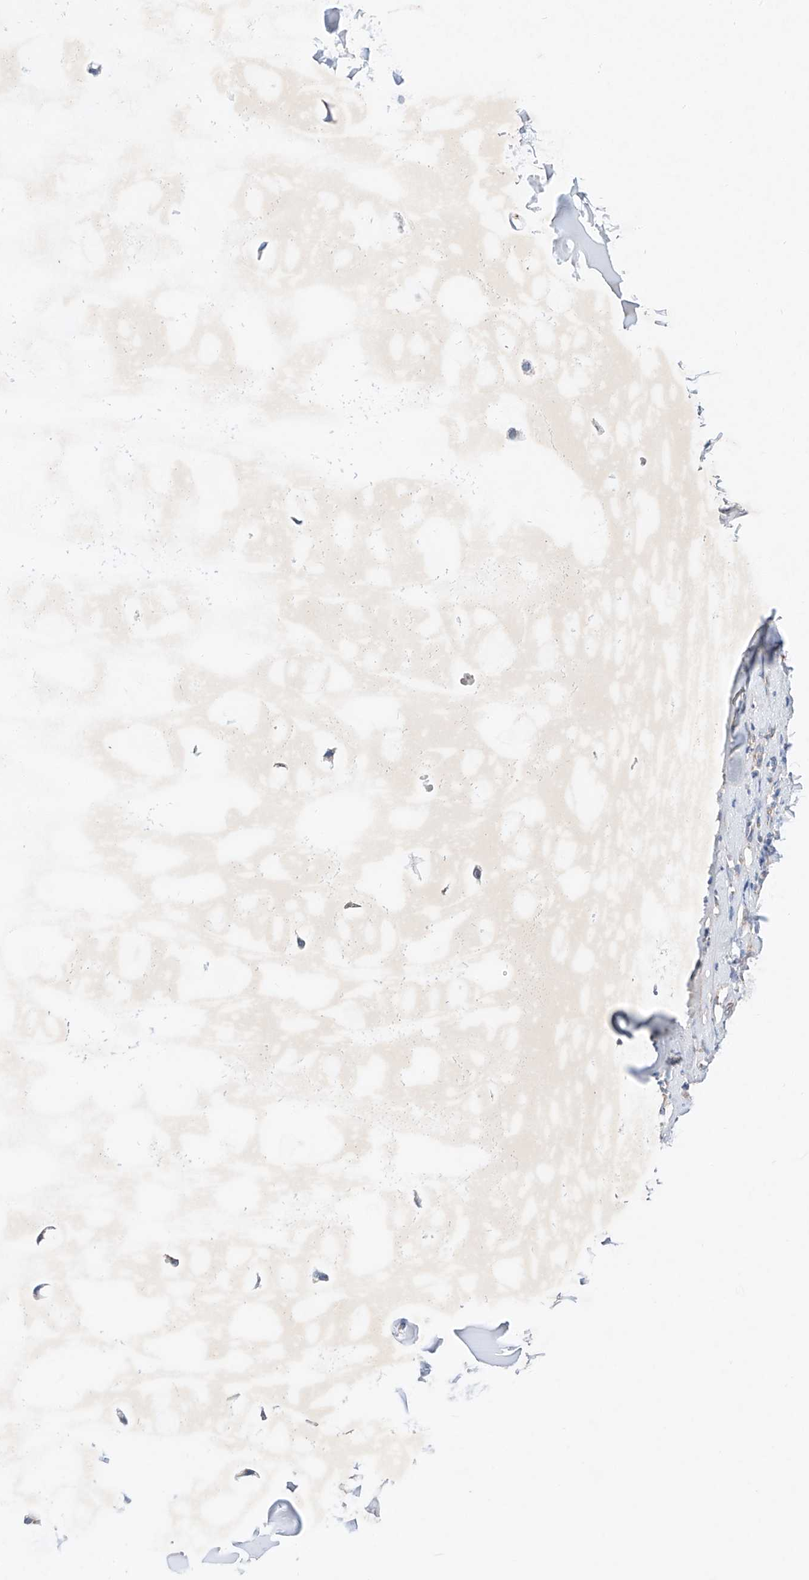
{"staining": {"intensity": "negative", "quantity": "none", "location": "none"}, "tissue": "adipose tissue", "cell_type": "Adipocytes", "image_type": "normal", "snomed": [{"axis": "morphology", "description": "Normal tissue, NOS"}, {"axis": "morphology", "description": "Basal cell carcinoma"}, {"axis": "topography", "description": "Cartilage tissue"}, {"axis": "topography", "description": "Nasopharynx"}, {"axis": "topography", "description": "Oral tissue"}], "caption": "This histopathology image is of normal adipose tissue stained with immunohistochemistry to label a protein in brown with the nuclei are counter-stained blue. There is no staining in adipocytes.", "gene": "FASTK", "patient": {"sex": "female", "age": 77}}